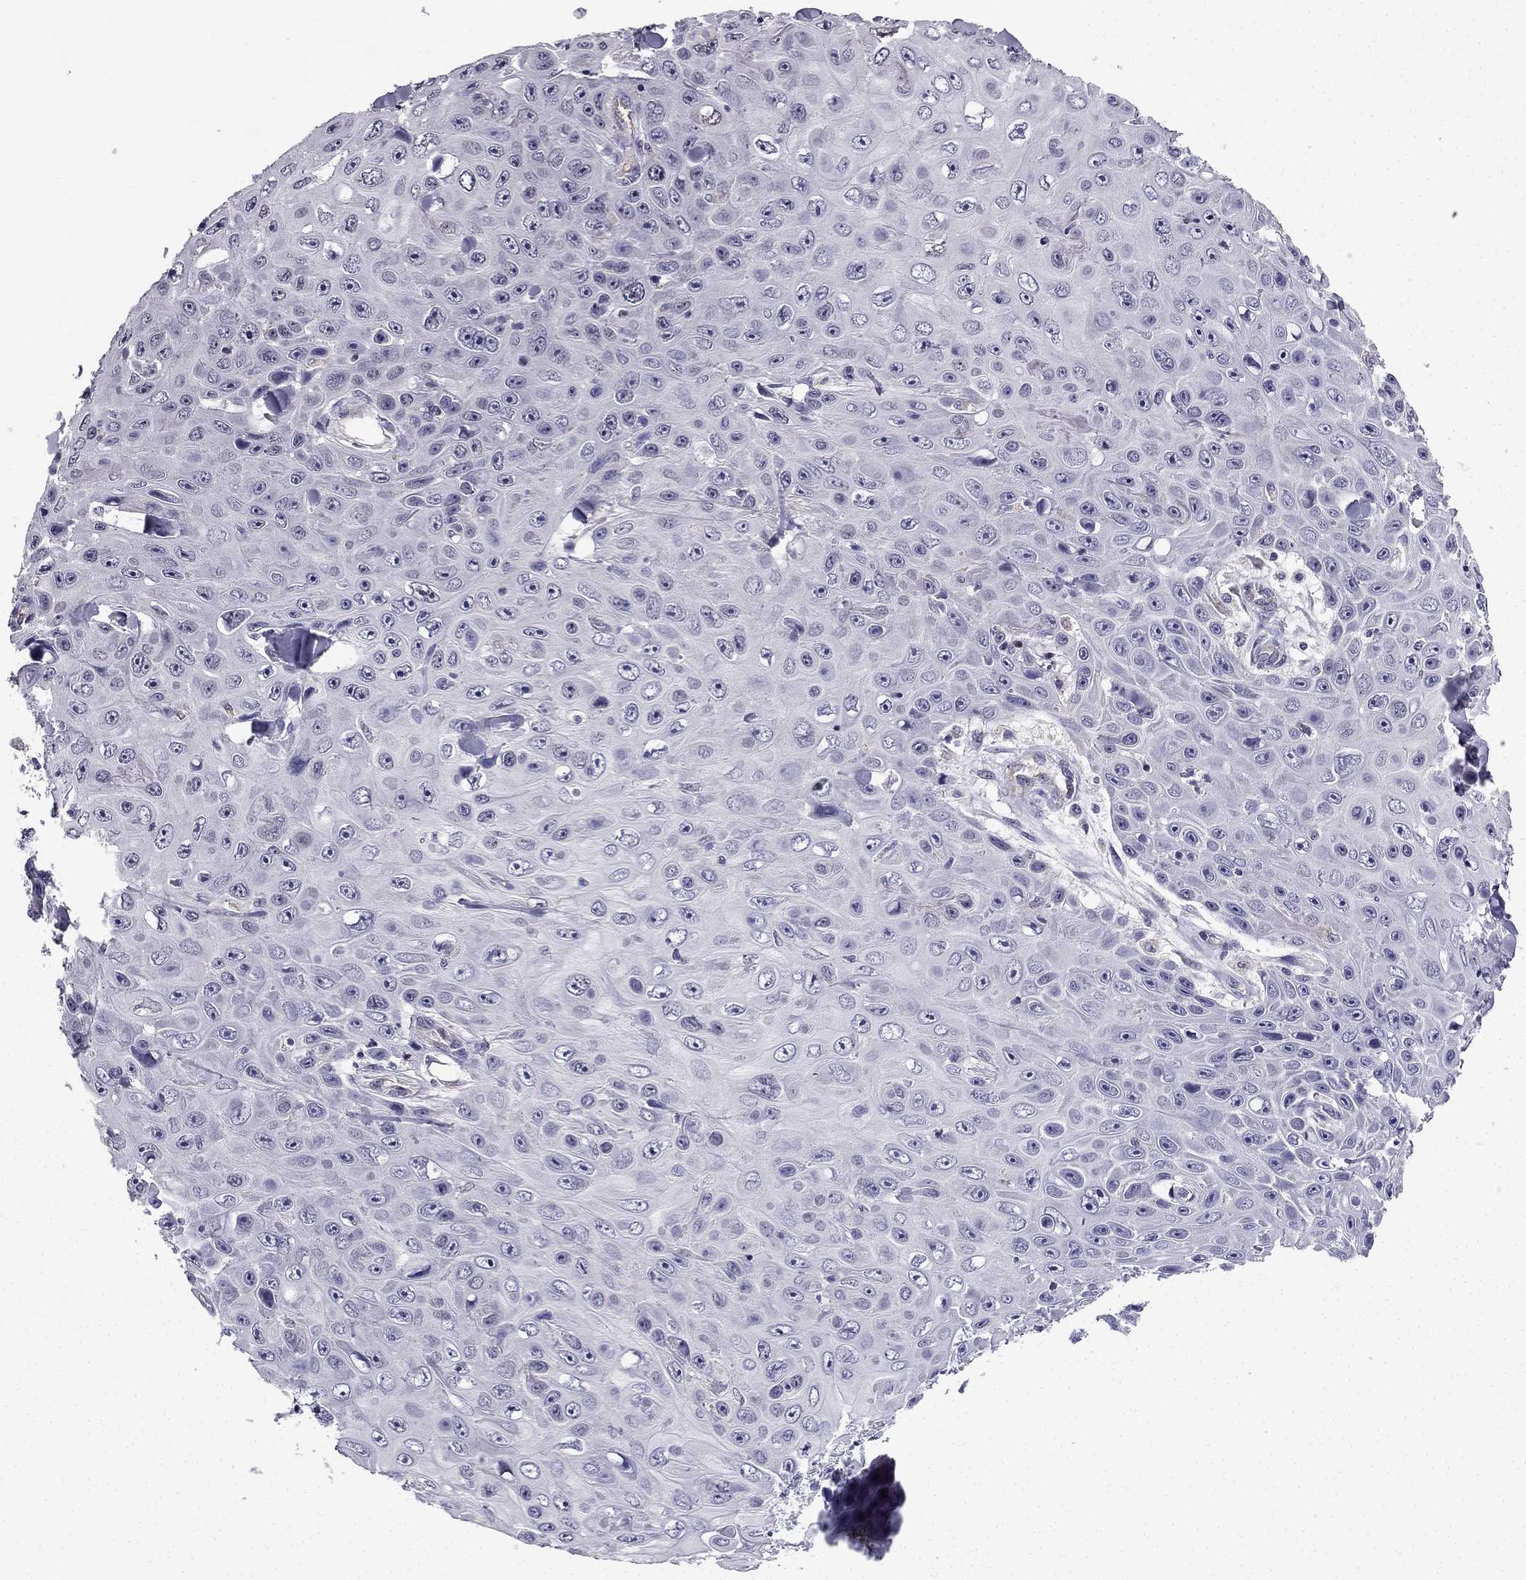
{"staining": {"intensity": "negative", "quantity": "none", "location": "none"}, "tissue": "skin cancer", "cell_type": "Tumor cells", "image_type": "cancer", "snomed": [{"axis": "morphology", "description": "Squamous cell carcinoma, NOS"}, {"axis": "topography", "description": "Skin"}], "caption": "A micrograph of skin squamous cell carcinoma stained for a protein shows no brown staining in tumor cells.", "gene": "SLC6A2", "patient": {"sex": "male", "age": 82}}